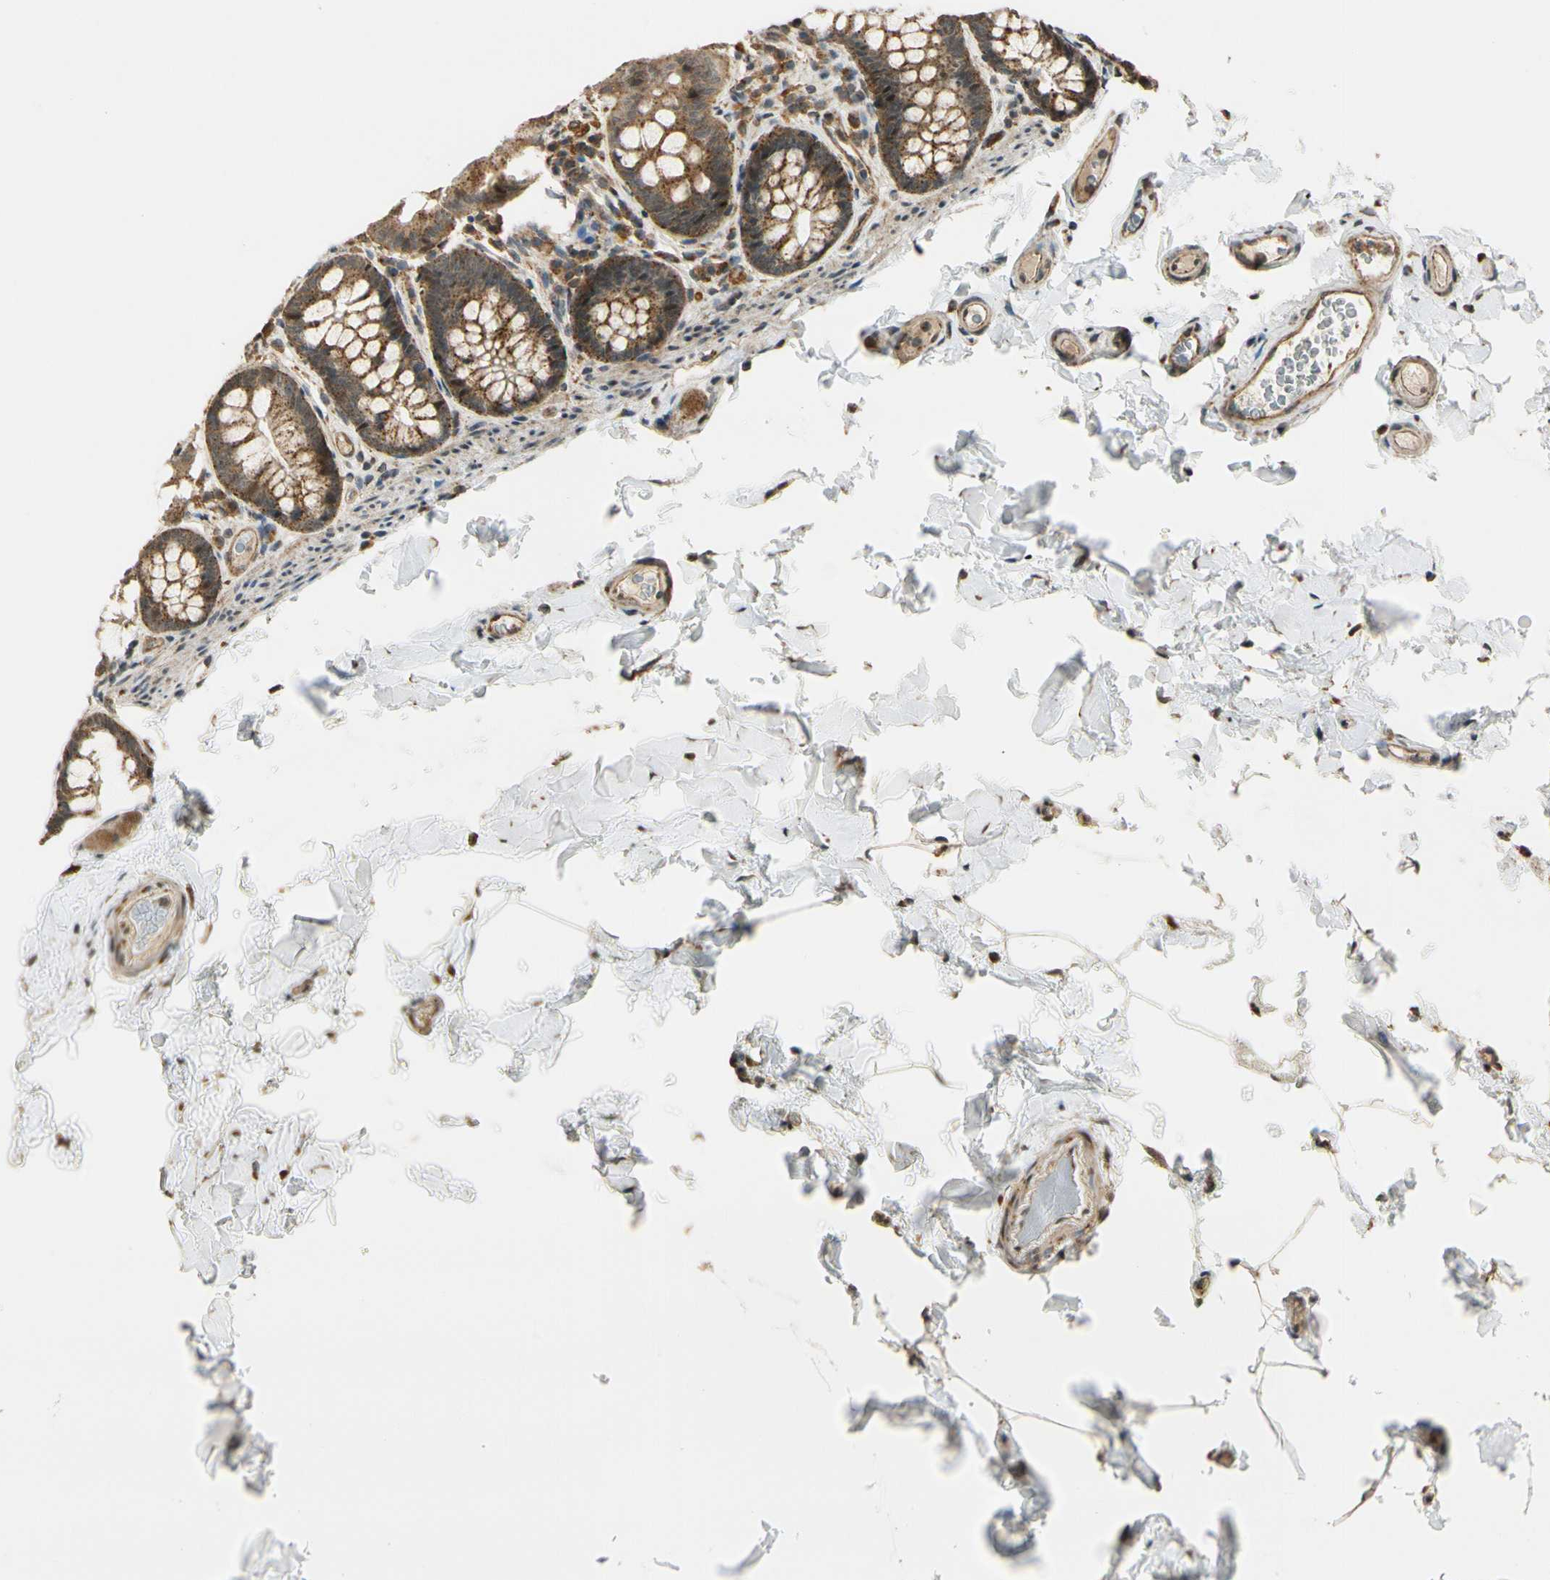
{"staining": {"intensity": "moderate", "quantity": ">75%", "location": "cytoplasmic/membranous,nuclear"}, "tissue": "colon", "cell_type": "Endothelial cells", "image_type": "normal", "snomed": [{"axis": "morphology", "description": "Normal tissue, NOS"}, {"axis": "topography", "description": "Colon"}], "caption": "A brown stain labels moderate cytoplasmic/membranous,nuclear positivity of a protein in endothelial cells of benign human colon. Using DAB (3,3'-diaminobenzidine) (brown) and hematoxylin (blue) stains, captured at high magnification using brightfield microscopy.", "gene": "LAMTOR1", "patient": {"sex": "female", "age": 61}}